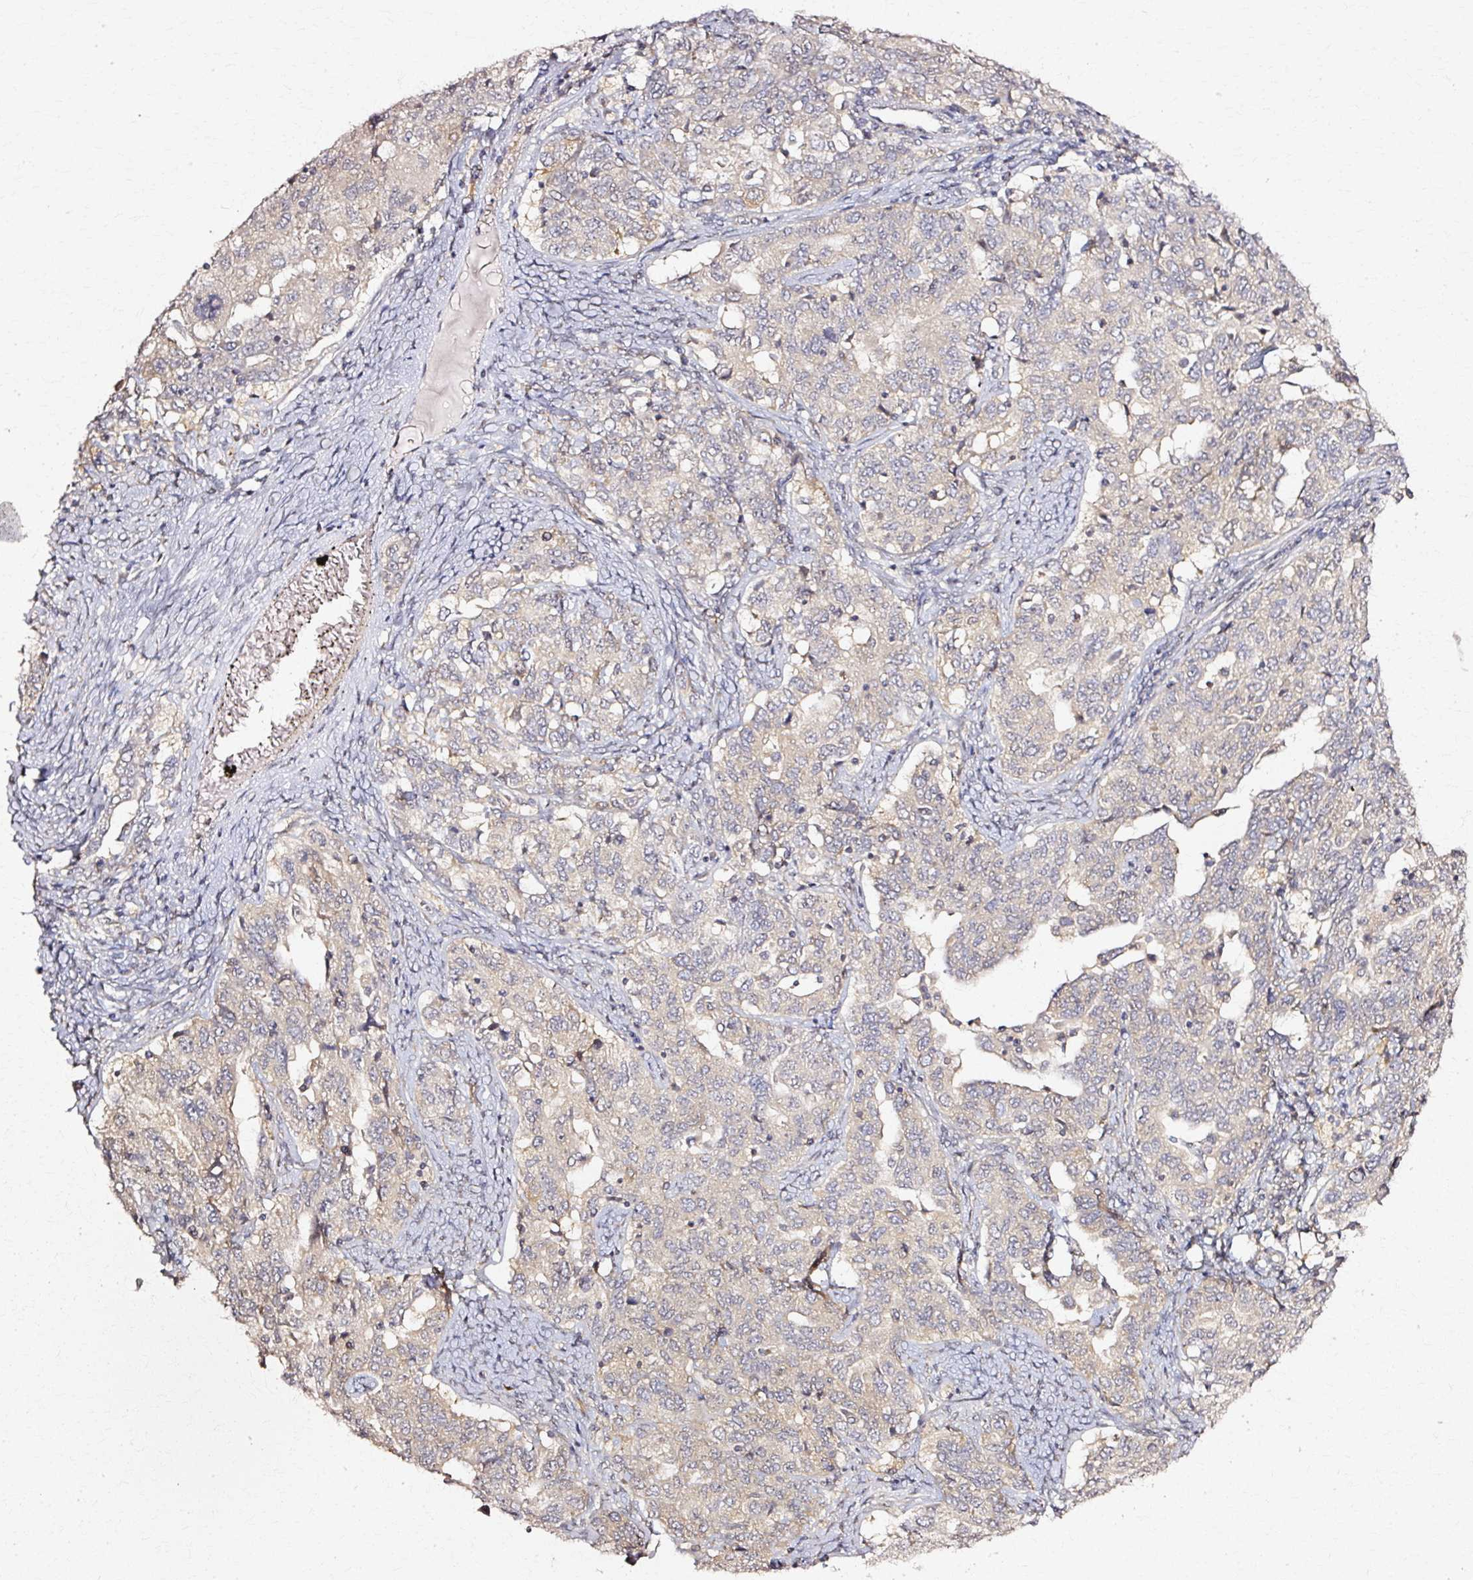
{"staining": {"intensity": "weak", "quantity": "<25%", "location": "cytoplasmic/membranous"}, "tissue": "ovarian cancer", "cell_type": "Tumor cells", "image_type": "cancer", "snomed": [{"axis": "morphology", "description": "Carcinoma, endometroid"}, {"axis": "topography", "description": "Ovary"}], "caption": "High magnification brightfield microscopy of ovarian endometroid carcinoma stained with DAB (brown) and counterstained with hematoxylin (blue): tumor cells show no significant staining. (Immunohistochemistry (ihc), brightfield microscopy, high magnification).", "gene": "RGPD5", "patient": {"sex": "female", "age": 62}}